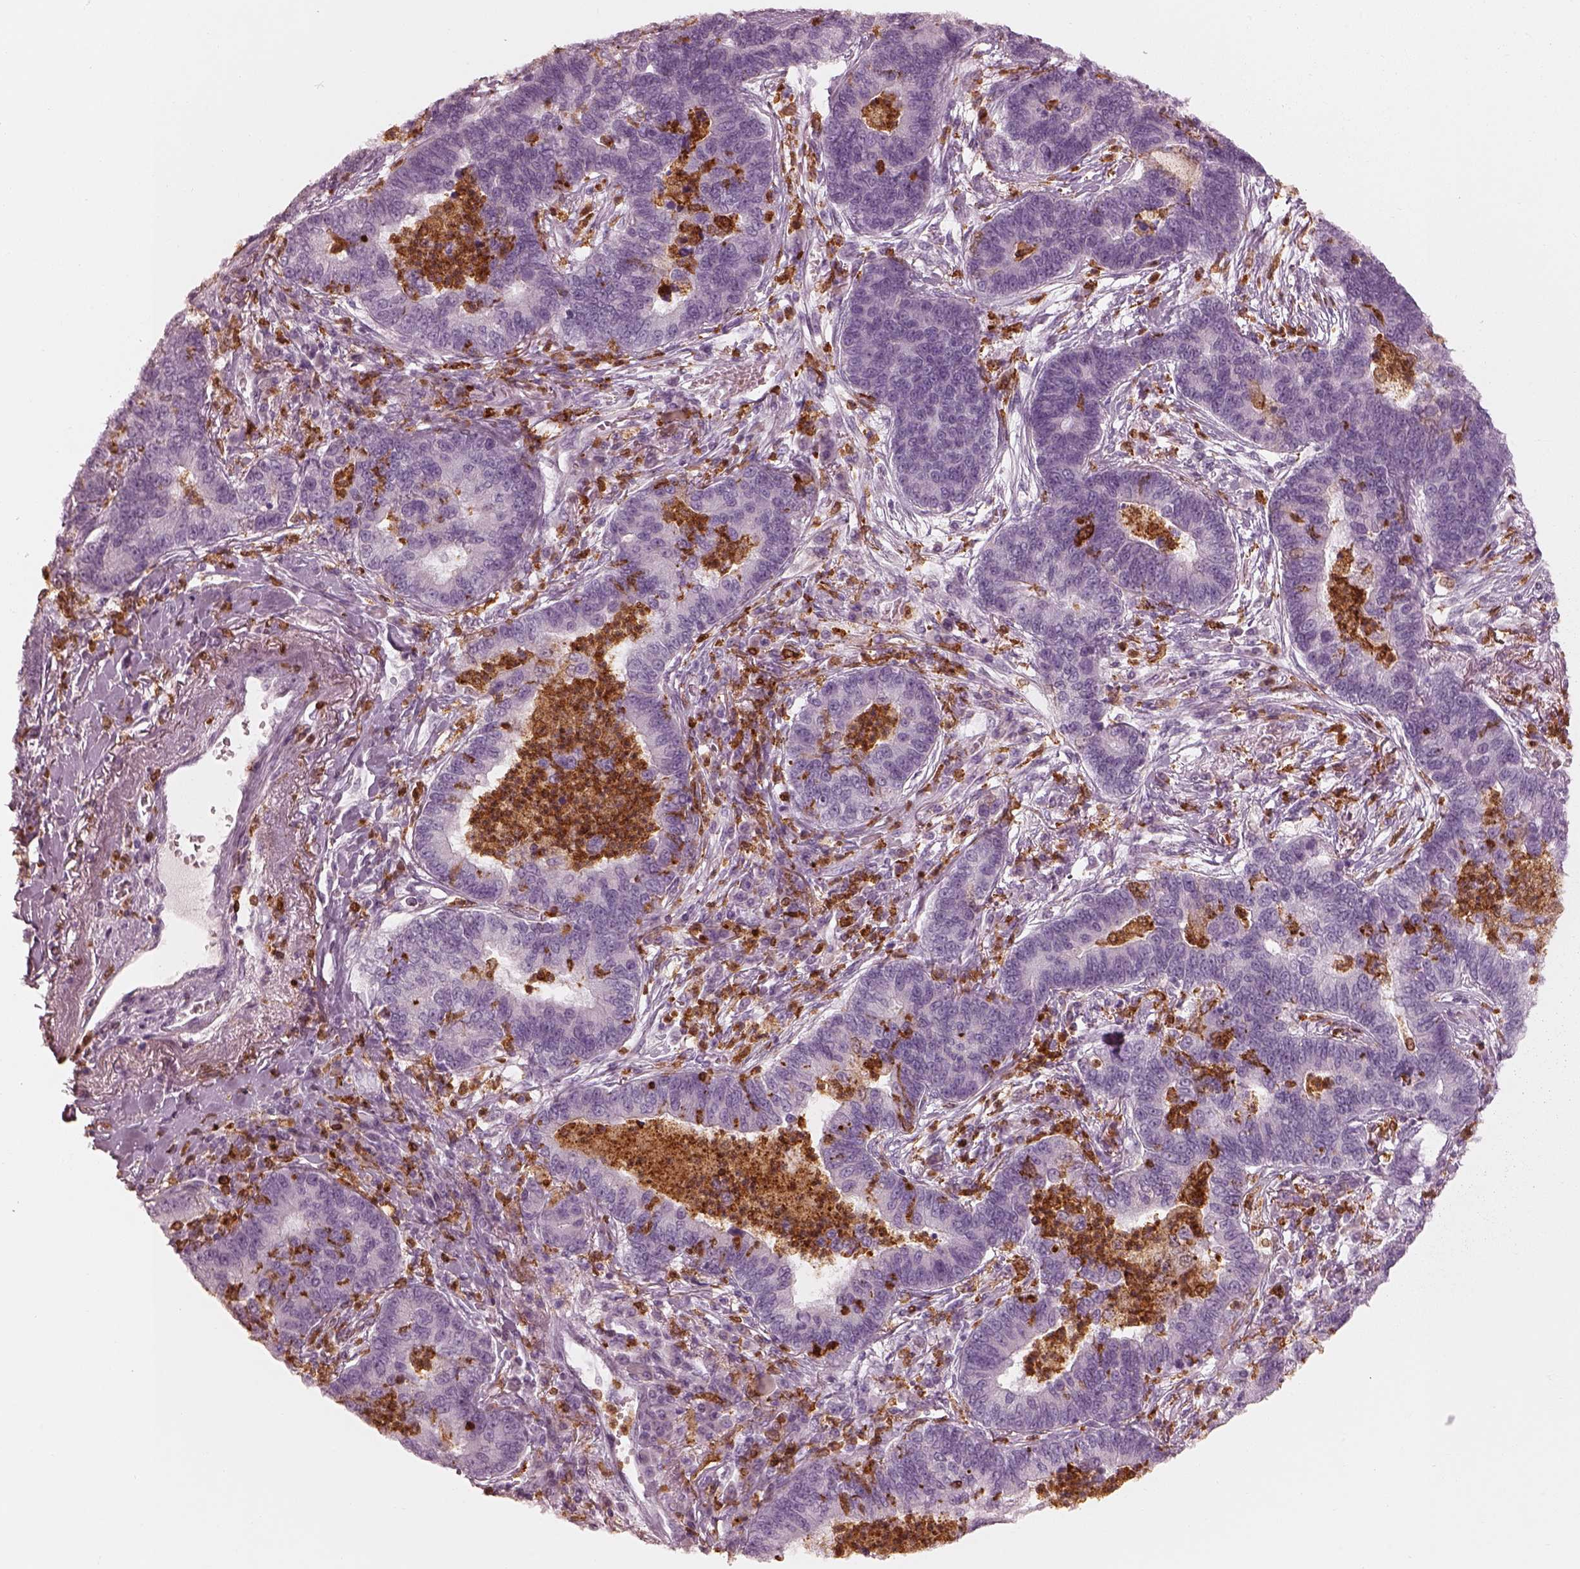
{"staining": {"intensity": "negative", "quantity": "none", "location": "none"}, "tissue": "lung cancer", "cell_type": "Tumor cells", "image_type": "cancer", "snomed": [{"axis": "morphology", "description": "Adenocarcinoma, NOS"}, {"axis": "topography", "description": "Lung"}], "caption": "Lung adenocarcinoma stained for a protein using immunohistochemistry (IHC) displays no expression tumor cells.", "gene": "ALOX5", "patient": {"sex": "female", "age": 57}}